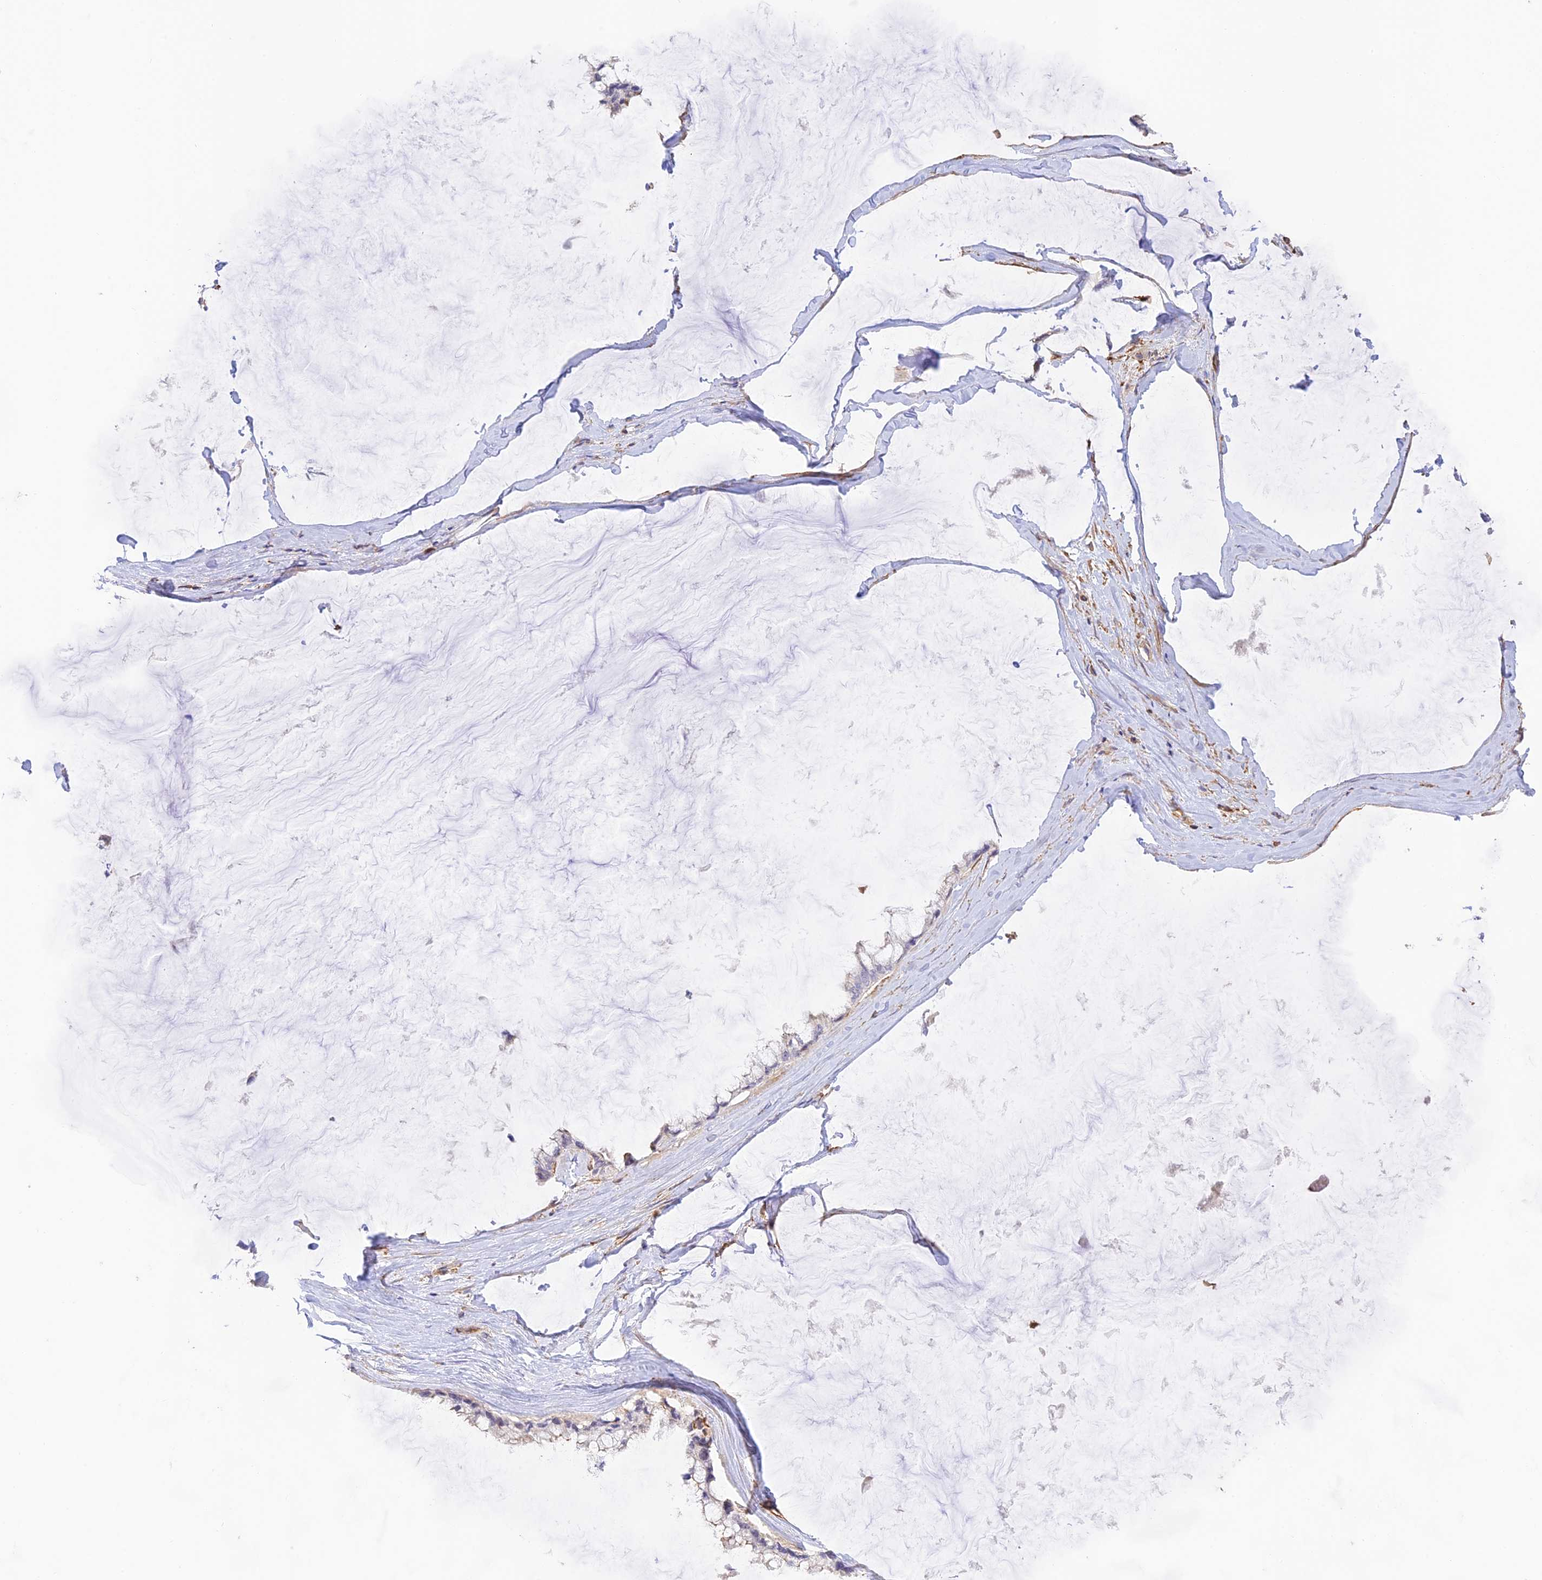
{"staining": {"intensity": "negative", "quantity": "none", "location": "none"}, "tissue": "ovarian cancer", "cell_type": "Tumor cells", "image_type": "cancer", "snomed": [{"axis": "morphology", "description": "Cystadenocarcinoma, mucinous, NOS"}, {"axis": "topography", "description": "Ovary"}], "caption": "Immunohistochemistry (IHC) of human ovarian mucinous cystadenocarcinoma displays no staining in tumor cells.", "gene": "DENND1C", "patient": {"sex": "female", "age": 39}}